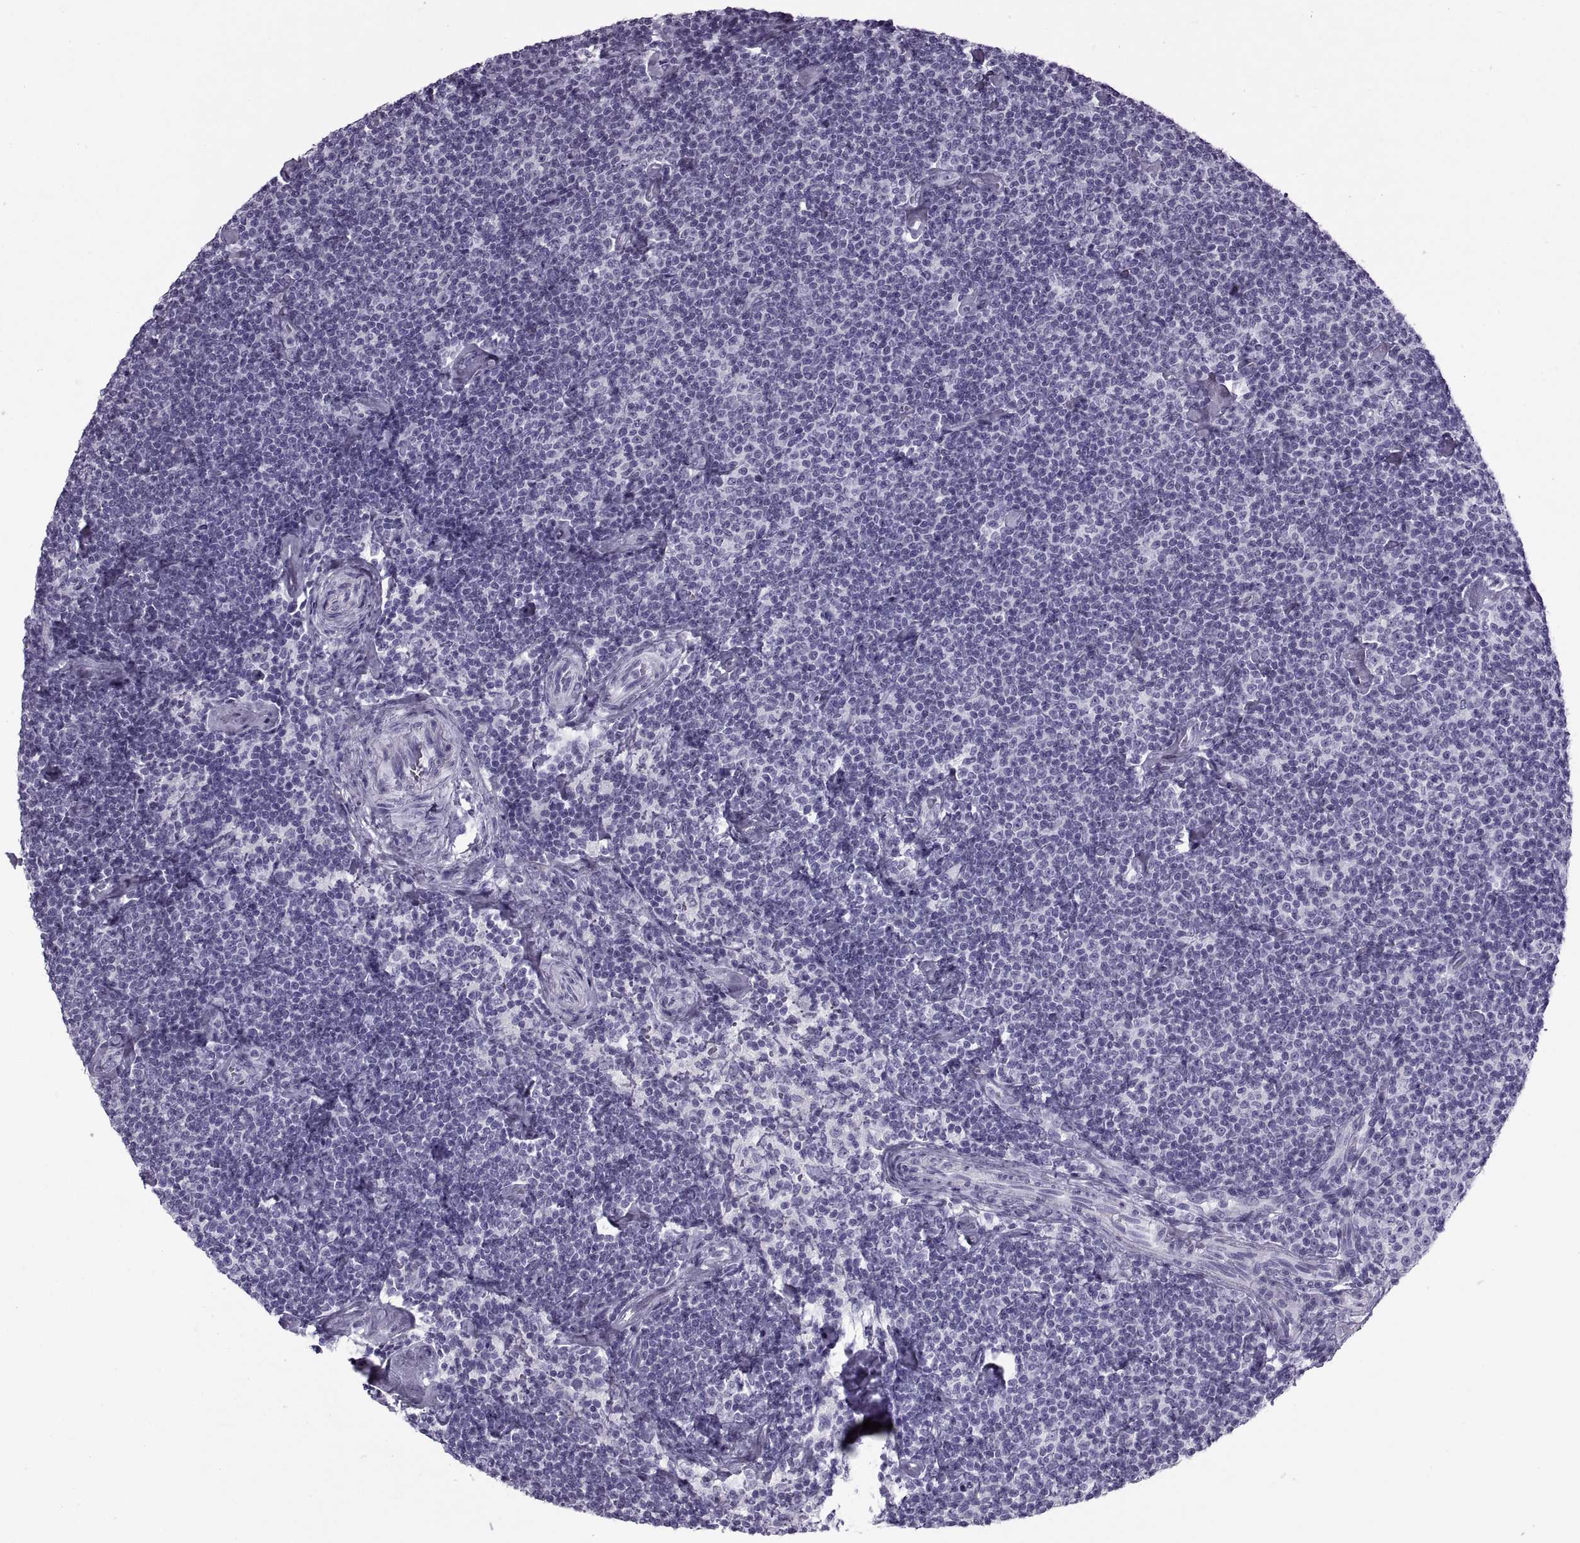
{"staining": {"intensity": "negative", "quantity": "none", "location": "none"}, "tissue": "lymphoma", "cell_type": "Tumor cells", "image_type": "cancer", "snomed": [{"axis": "morphology", "description": "Malignant lymphoma, non-Hodgkin's type, Low grade"}, {"axis": "topography", "description": "Lymph node"}], "caption": "A micrograph of low-grade malignant lymphoma, non-Hodgkin's type stained for a protein displays no brown staining in tumor cells. The staining was performed using DAB to visualize the protein expression in brown, while the nuclei were stained in blue with hematoxylin (Magnification: 20x).", "gene": "RLBP1", "patient": {"sex": "male", "age": 81}}